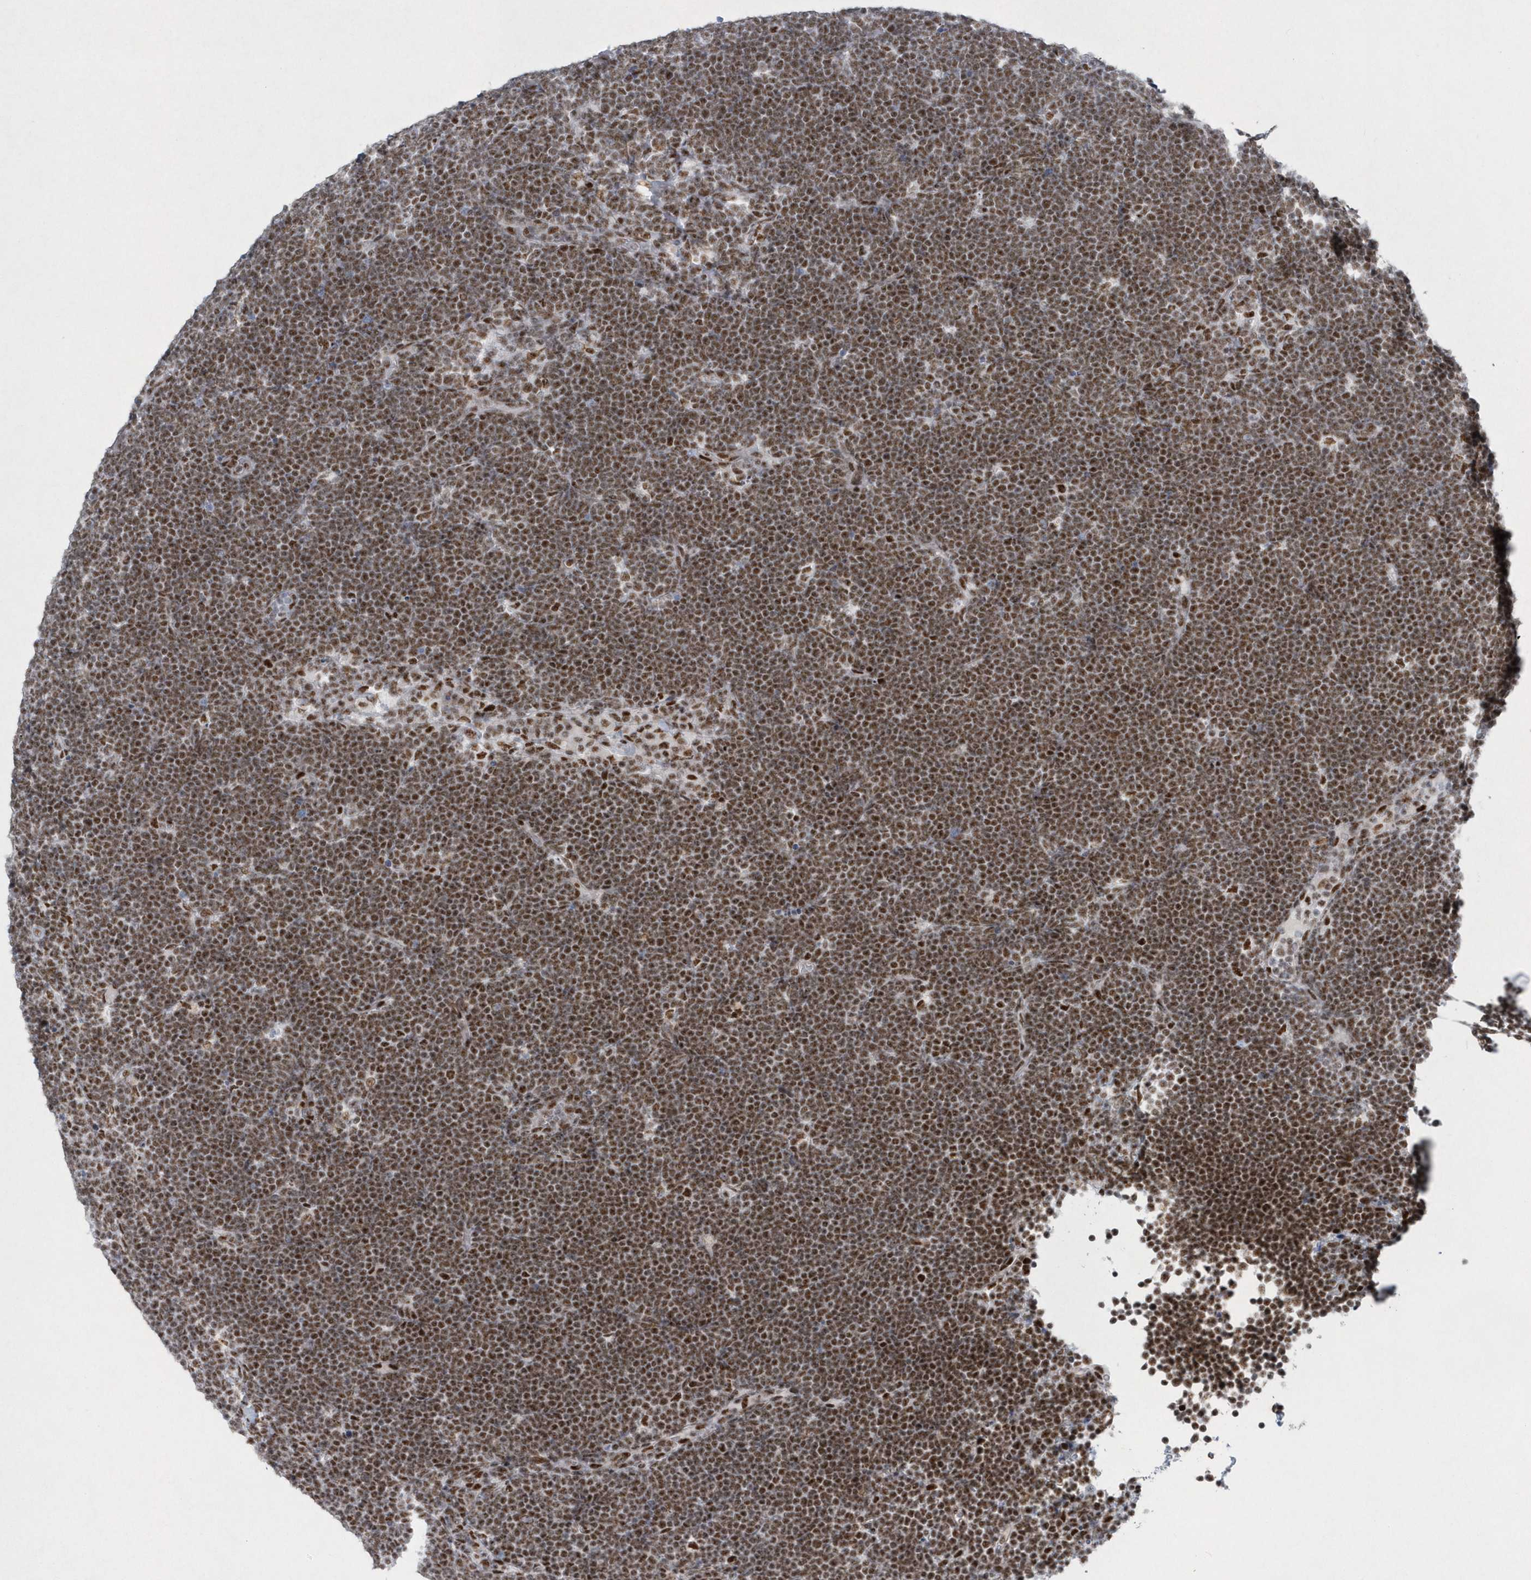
{"staining": {"intensity": "moderate", "quantity": ">75%", "location": "nuclear"}, "tissue": "lymphoma", "cell_type": "Tumor cells", "image_type": "cancer", "snomed": [{"axis": "morphology", "description": "Malignant lymphoma, non-Hodgkin's type, High grade"}, {"axis": "topography", "description": "Lymph node"}], "caption": "This is a photomicrograph of immunohistochemistry (IHC) staining of lymphoma, which shows moderate positivity in the nuclear of tumor cells.", "gene": "DCLRE1A", "patient": {"sex": "male", "age": 13}}